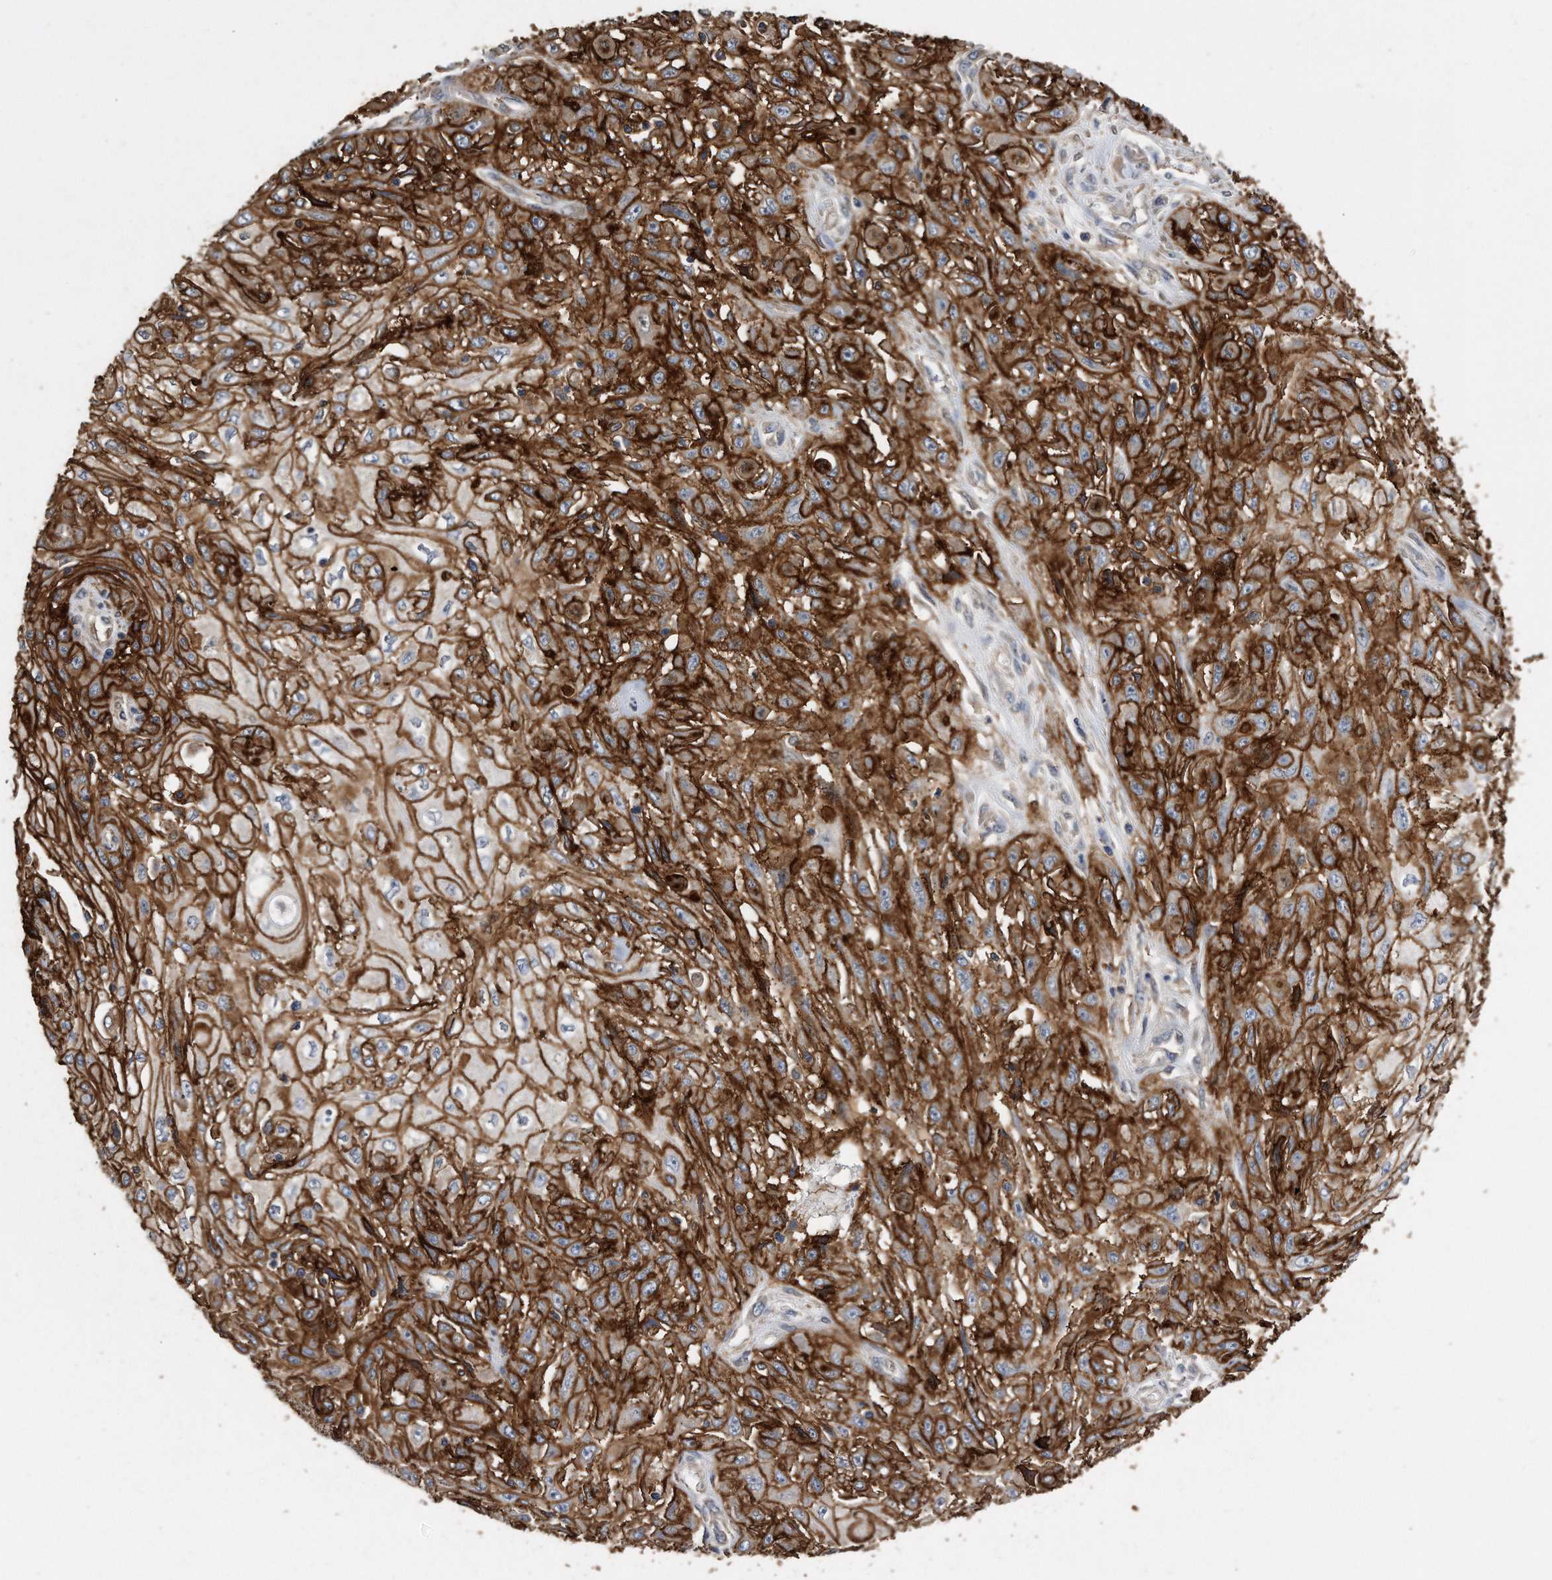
{"staining": {"intensity": "strong", "quantity": ">75%", "location": "cytoplasmic/membranous"}, "tissue": "skin cancer", "cell_type": "Tumor cells", "image_type": "cancer", "snomed": [{"axis": "morphology", "description": "Squamous cell carcinoma, NOS"}, {"axis": "morphology", "description": "Squamous cell carcinoma, metastatic, NOS"}, {"axis": "topography", "description": "Skin"}, {"axis": "topography", "description": "Lymph node"}], "caption": "Metastatic squamous cell carcinoma (skin) stained with a brown dye shows strong cytoplasmic/membranous positive staining in approximately >75% of tumor cells.", "gene": "CDCP1", "patient": {"sex": "male", "age": 75}}